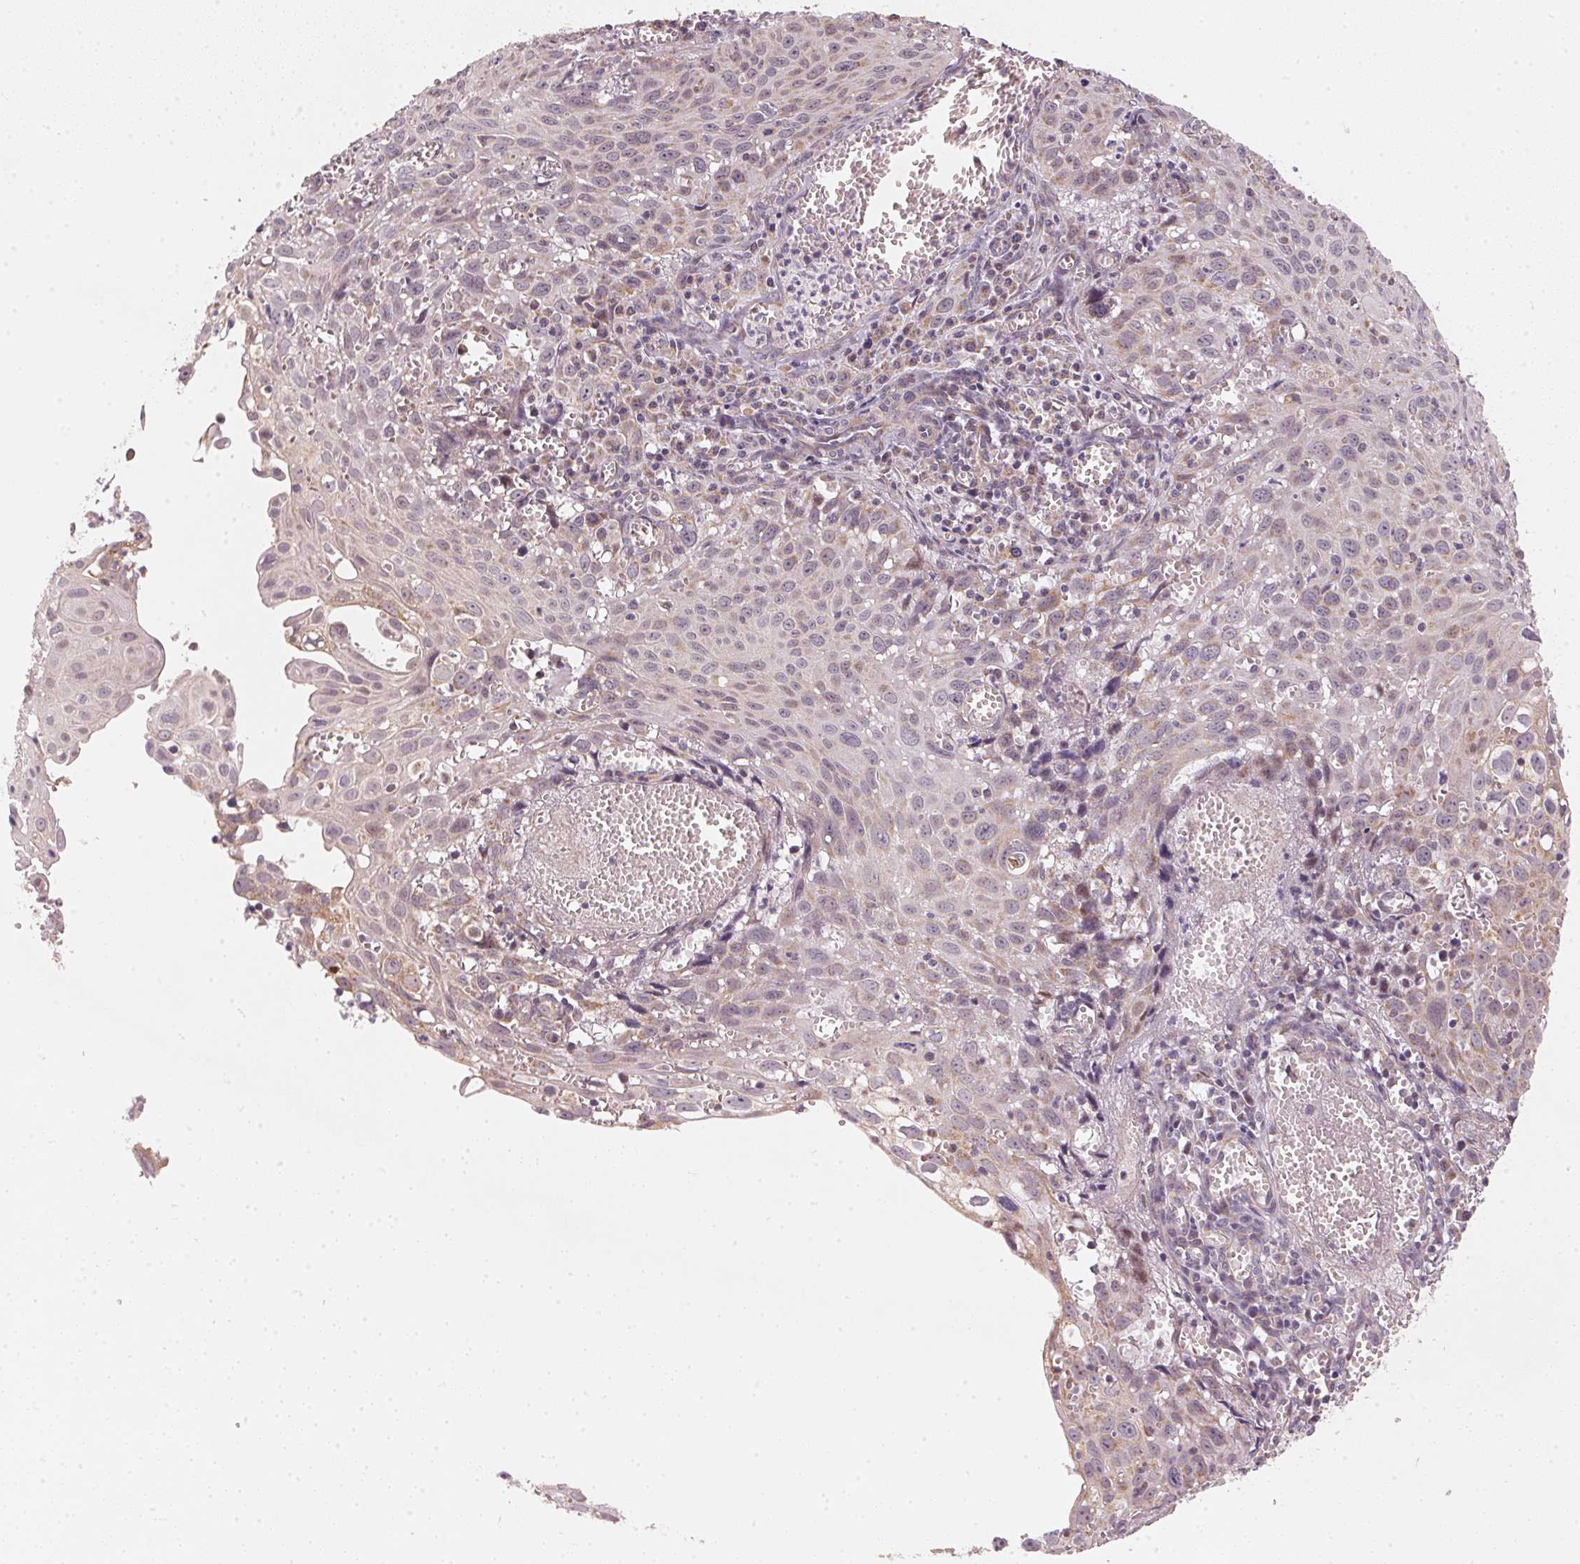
{"staining": {"intensity": "weak", "quantity": "25%-75%", "location": "cytoplasmic/membranous"}, "tissue": "cervical cancer", "cell_type": "Tumor cells", "image_type": "cancer", "snomed": [{"axis": "morphology", "description": "Squamous cell carcinoma, NOS"}, {"axis": "topography", "description": "Cervix"}], "caption": "Immunohistochemistry (IHC) staining of squamous cell carcinoma (cervical), which shows low levels of weak cytoplasmic/membranous staining in approximately 25%-75% of tumor cells indicating weak cytoplasmic/membranous protein positivity. The staining was performed using DAB (3,3'-diaminobenzidine) (brown) for protein detection and nuclei were counterstained in hematoxylin (blue).", "gene": "MATCAP1", "patient": {"sex": "female", "age": 38}}